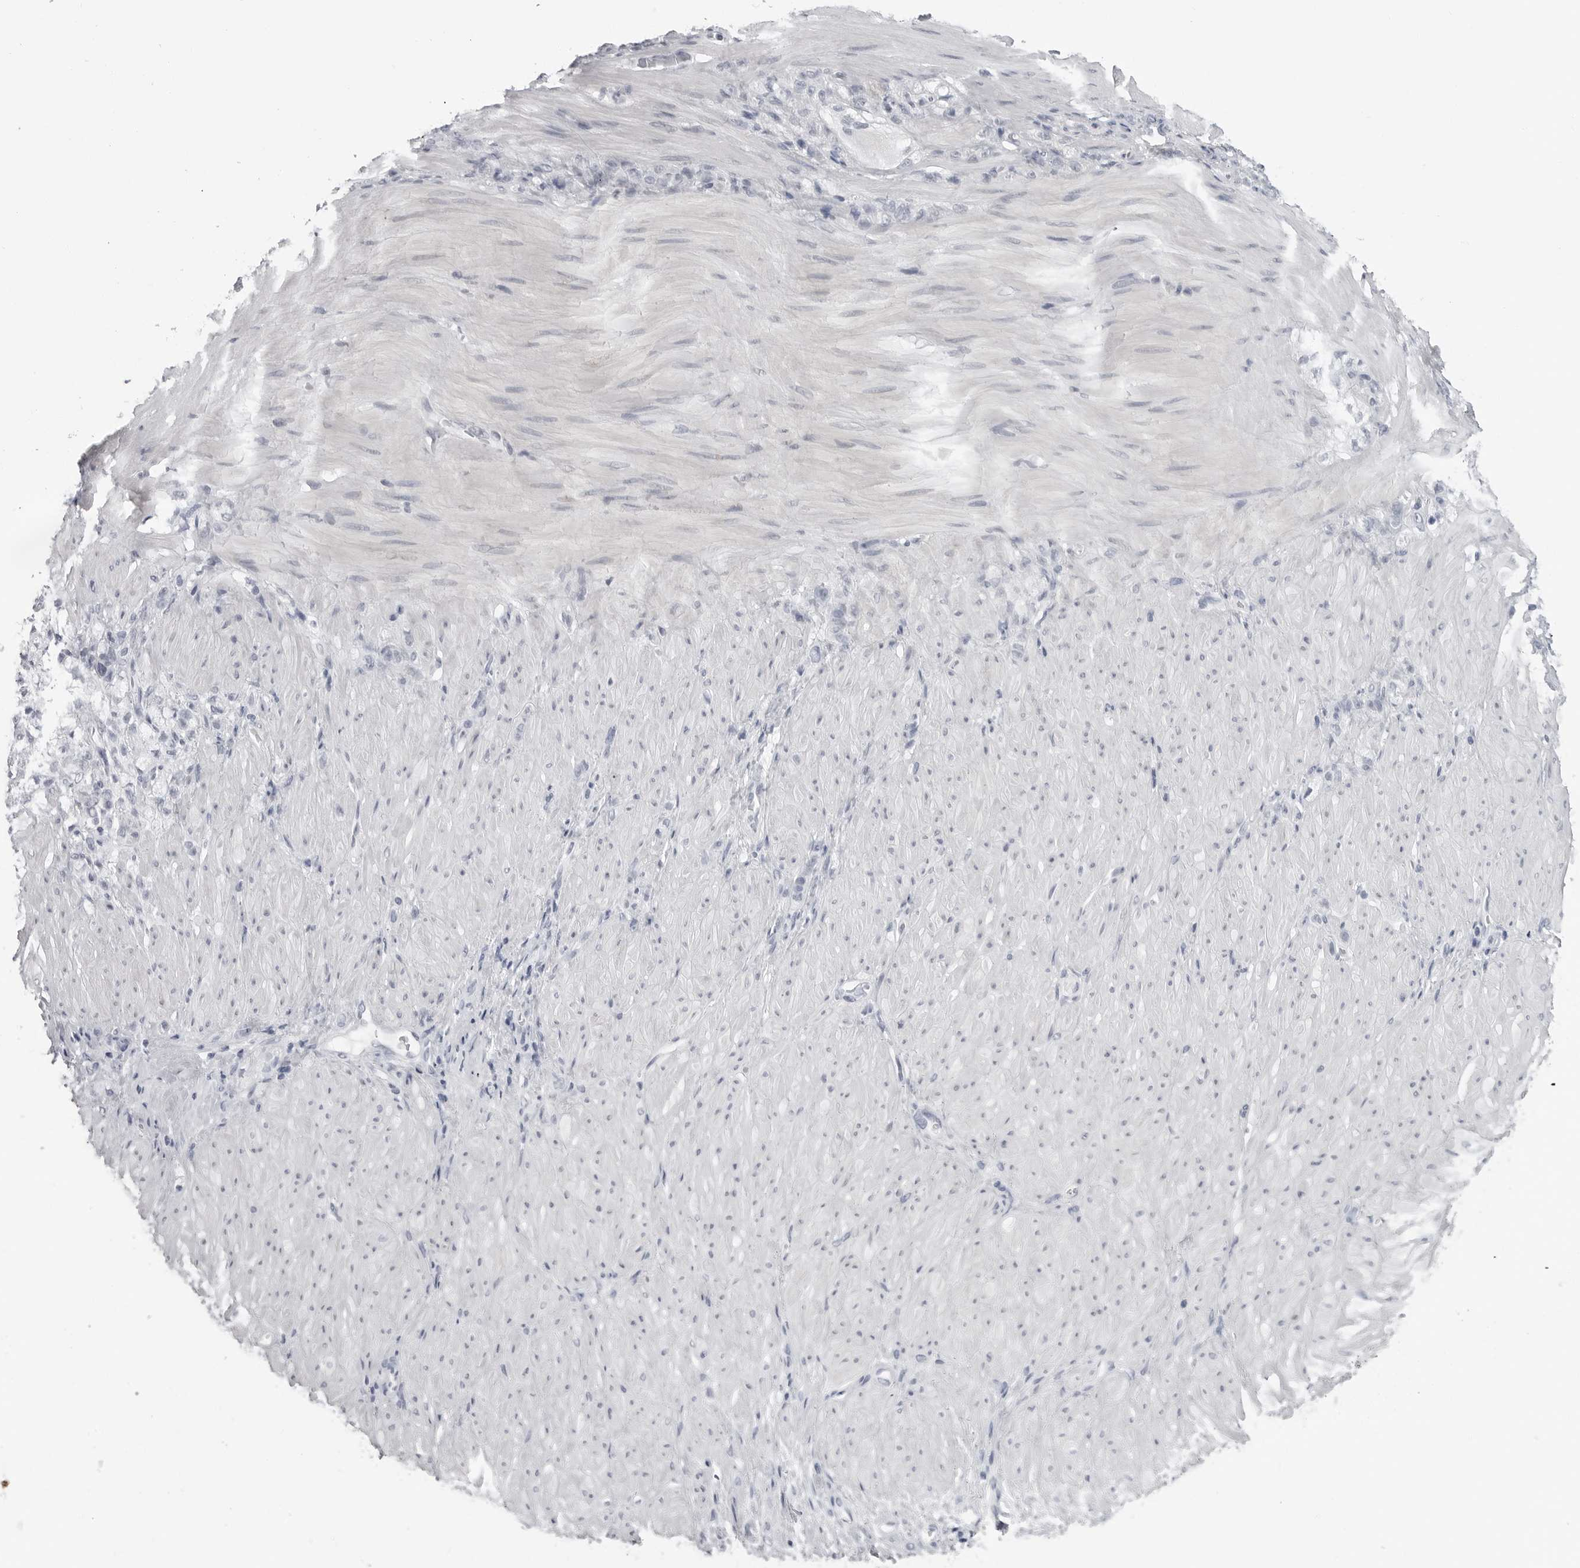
{"staining": {"intensity": "negative", "quantity": "none", "location": "none"}, "tissue": "stomach cancer", "cell_type": "Tumor cells", "image_type": "cancer", "snomed": [{"axis": "morphology", "description": "Normal tissue, NOS"}, {"axis": "morphology", "description": "Adenocarcinoma, NOS"}, {"axis": "topography", "description": "Stomach"}], "caption": "High magnification brightfield microscopy of stomach adenocarcinoma stained with DAB (brown) and counterstained with hematoxylin (blue): tumor cells show no significant staining. (Immunohistochemistry, brightfield microscopy, high magnification).", "gene": "PGA3", "patient": {"sex": "male", "age": 82}}